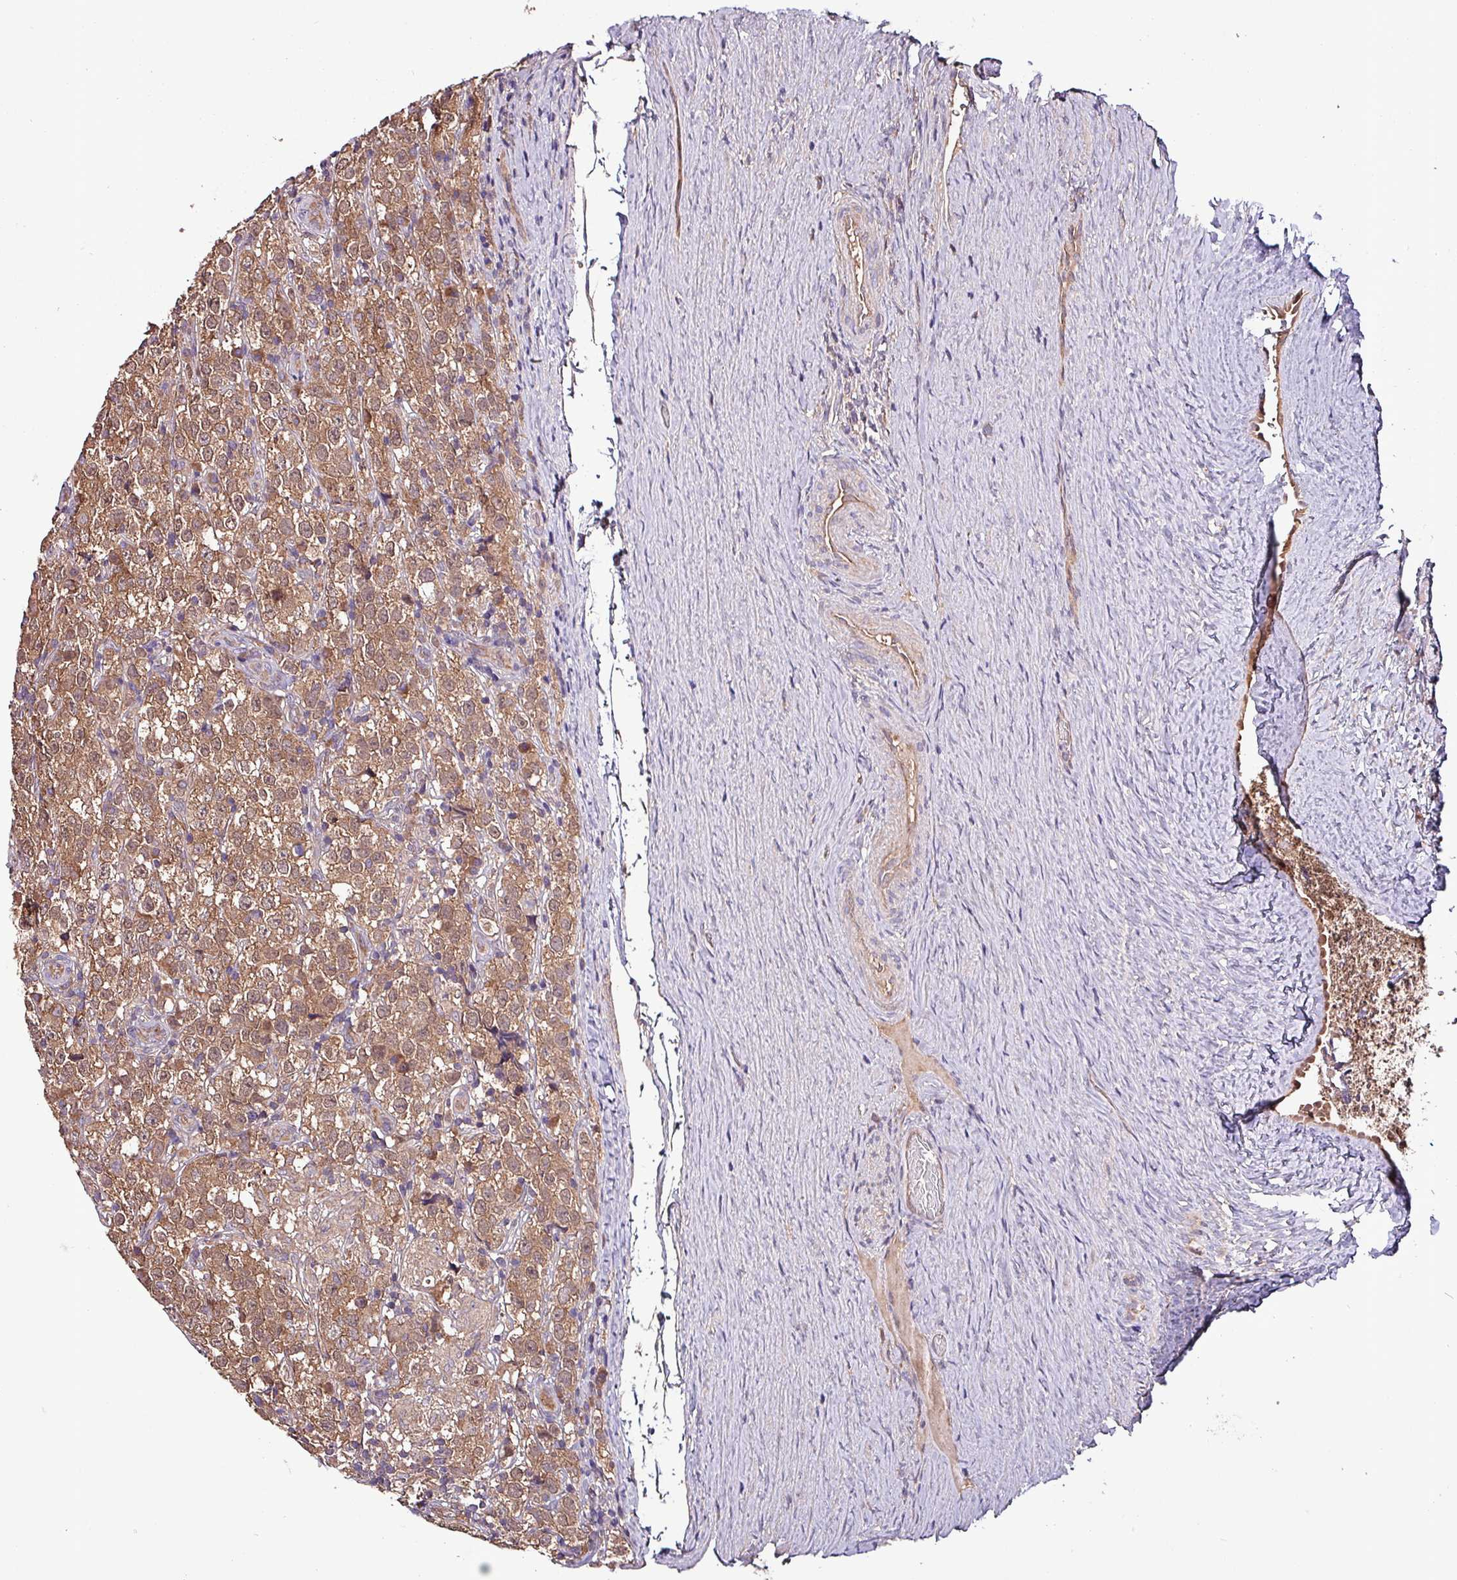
{"staining": {"intensity": "moderate", "quantity": ">75%", "location": "cytoplasmic/membranous"}, "tissue": "testis cancer", "cell_type": "Tumor cells", "image_type": "cancer", "snomed": [{"axis": "morphology", "description": "Seminoma, NOS"}, {"axis": "morphology", "description": "Carcinoma, Embryonal, NOS"}, {"axis": "topography", "description": "Testis"}], "caption": "Human testis embryonal carcinoma stained with a protein marker demonstrates moderate staining in tumor cells.", "gene": "PAFAH1B2", "patient": {"sex": "male", "age": 41}}